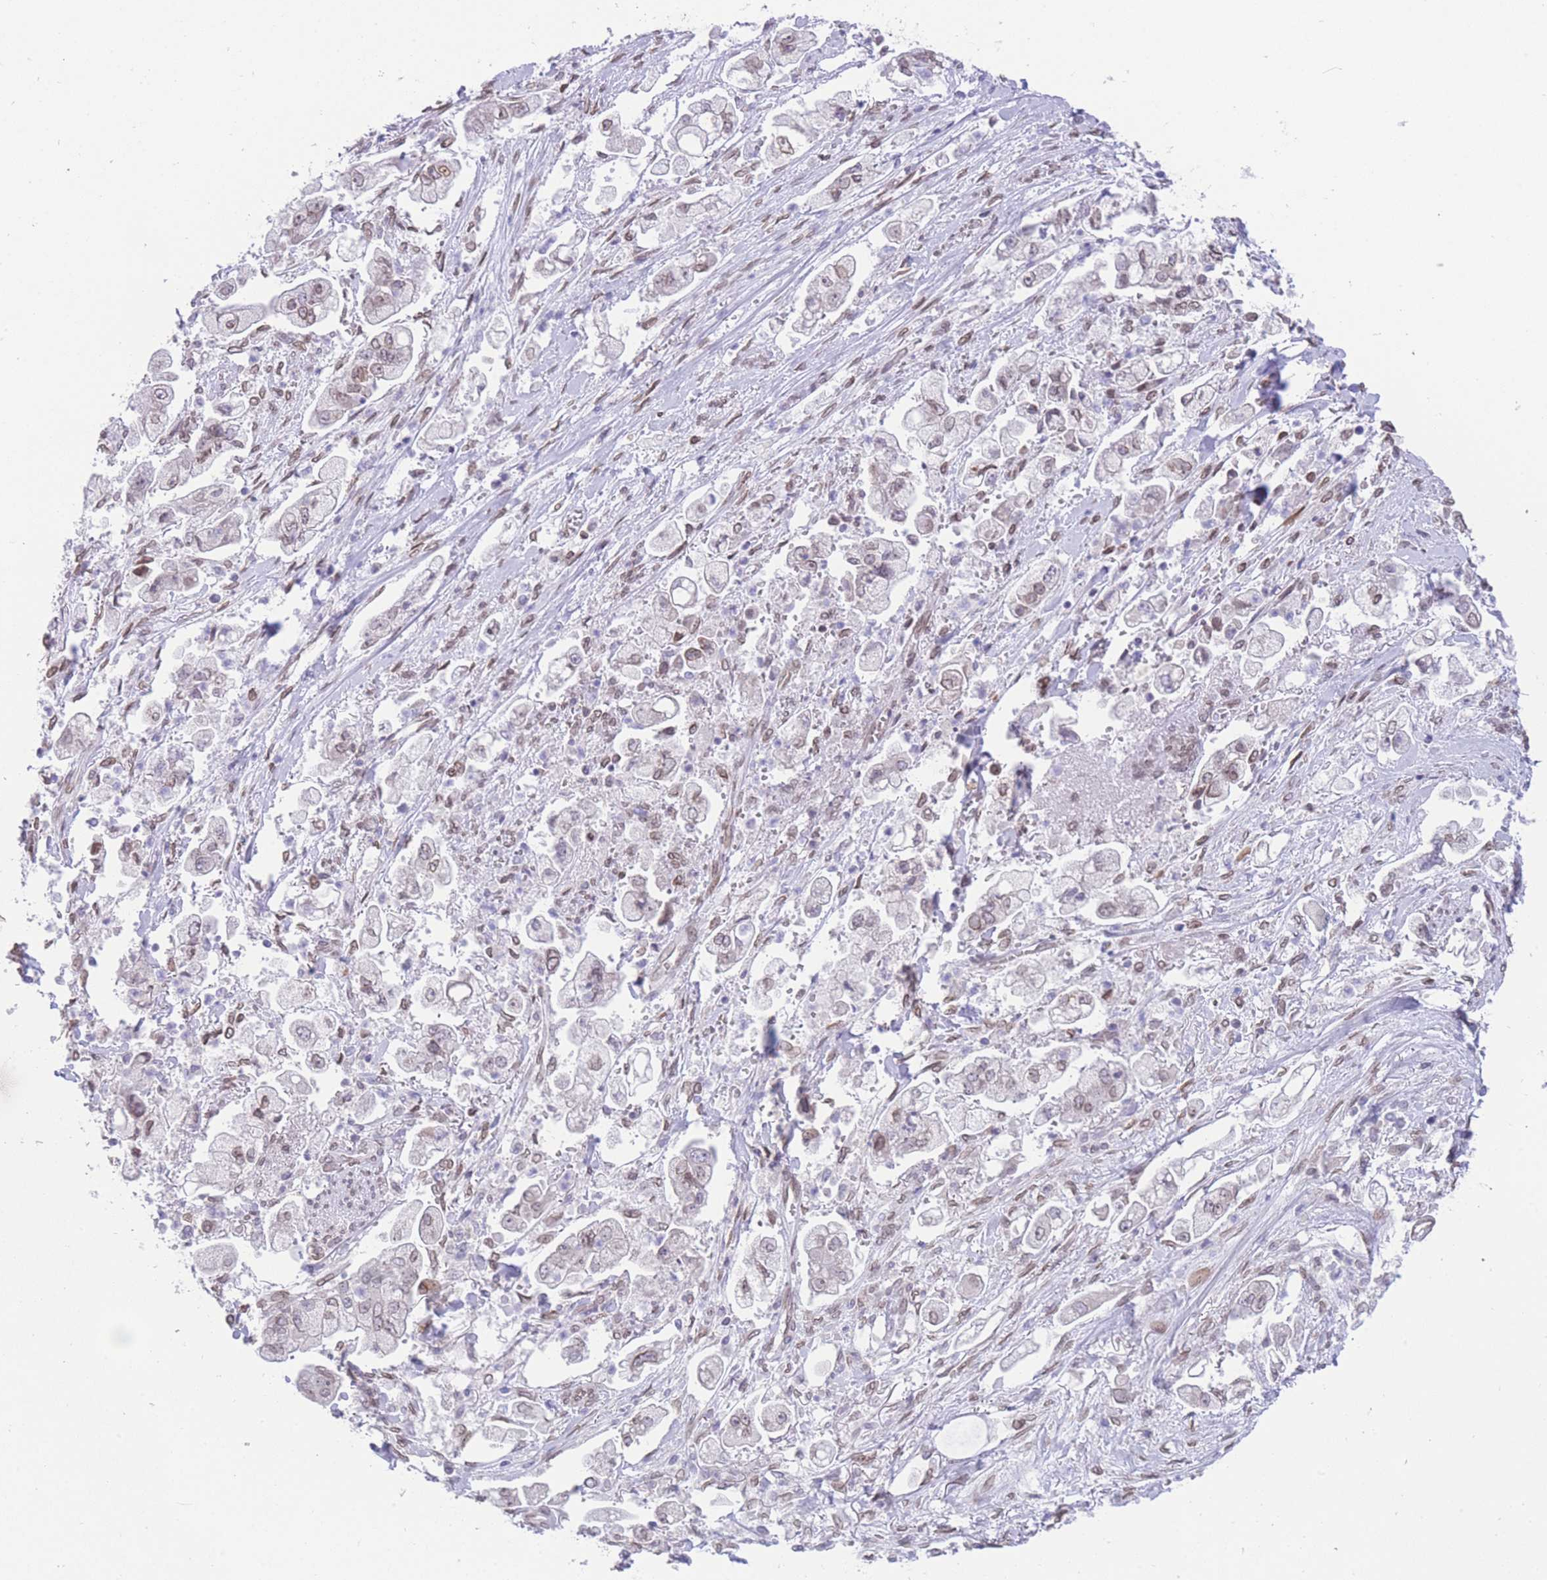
{"staining": {"intensity": "weak", "quantity": ">75%", "location": "nuclear"}, "tissue": "stomach cancer", "cell_type": "Tumor cells", "image_type": "cancer", "snomed": [{"axis": "morphology", "description": "Adenocarcinoma, NOS"}, {"axis": "topography", "description": "Stomach"}], "caption": "Stomach cancer (adenocarcinoma) was stained to show a protein in brown. There is low levels of weak nuclear expression in about >75% of tumor cells.", "gene": "OR10AD1", "patient": {"sex": "male", "age": 62}}